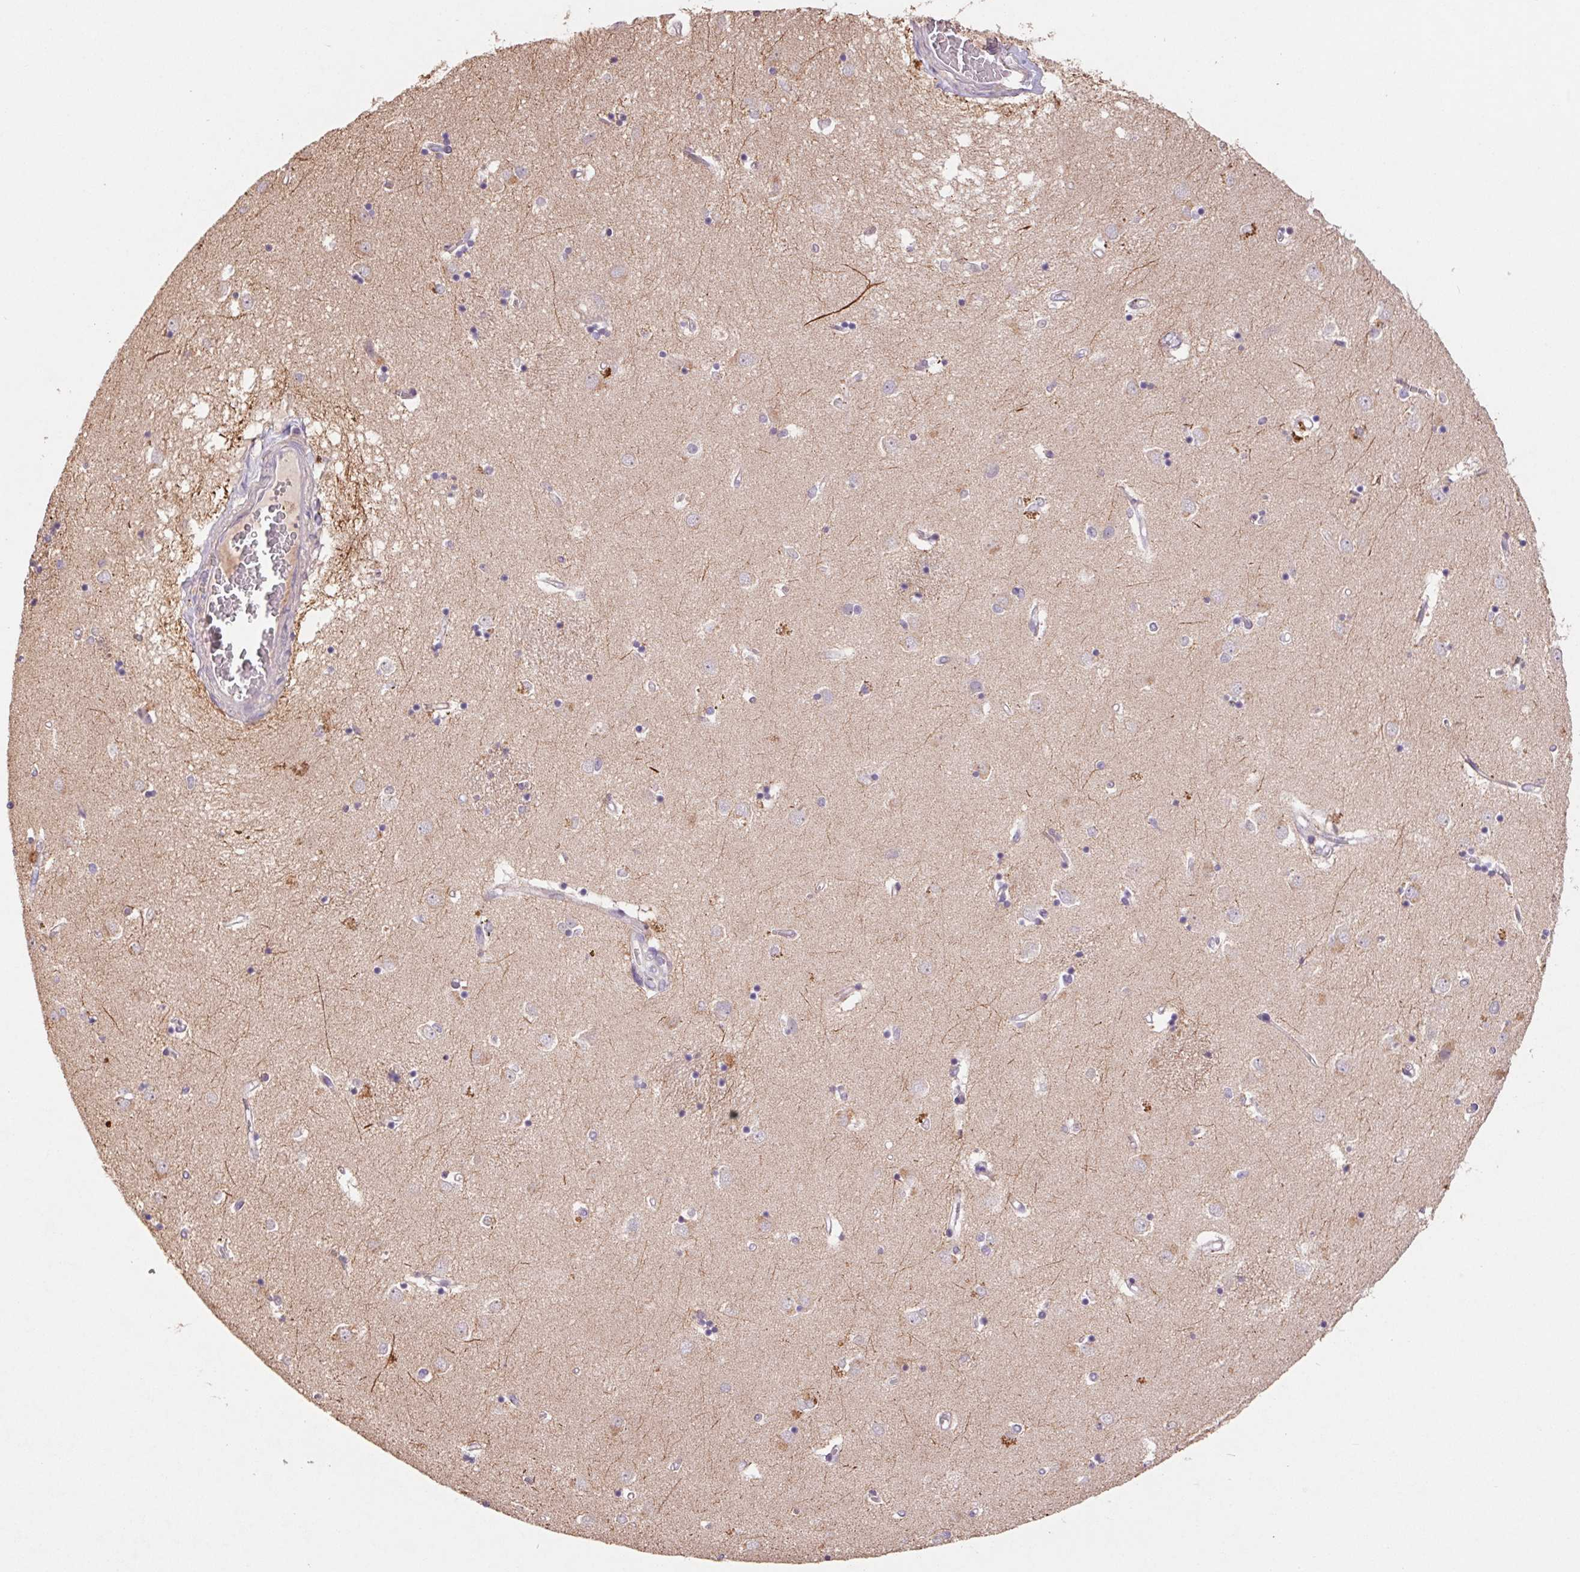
{"staining": {"intensity": "negative", "quantity": "none", "location": "none"}, "tissue": "caudate", "cell_type": "Glial cells", "image_type": "normal", "snomed": [{"axis": "morphology", "description": "Normal tissue, NOS"}, {"axis": "topography", "description": "Lateral ventricle wall"}], "caption": "This micrograph is of benign caudate stained with immunohistochemistry to label a protein in brown with the nuclei are counter-stained blue. There is no staining in glial cells.", "gene": "GRM2", "patient": {"sex": "male", "age": 54}}